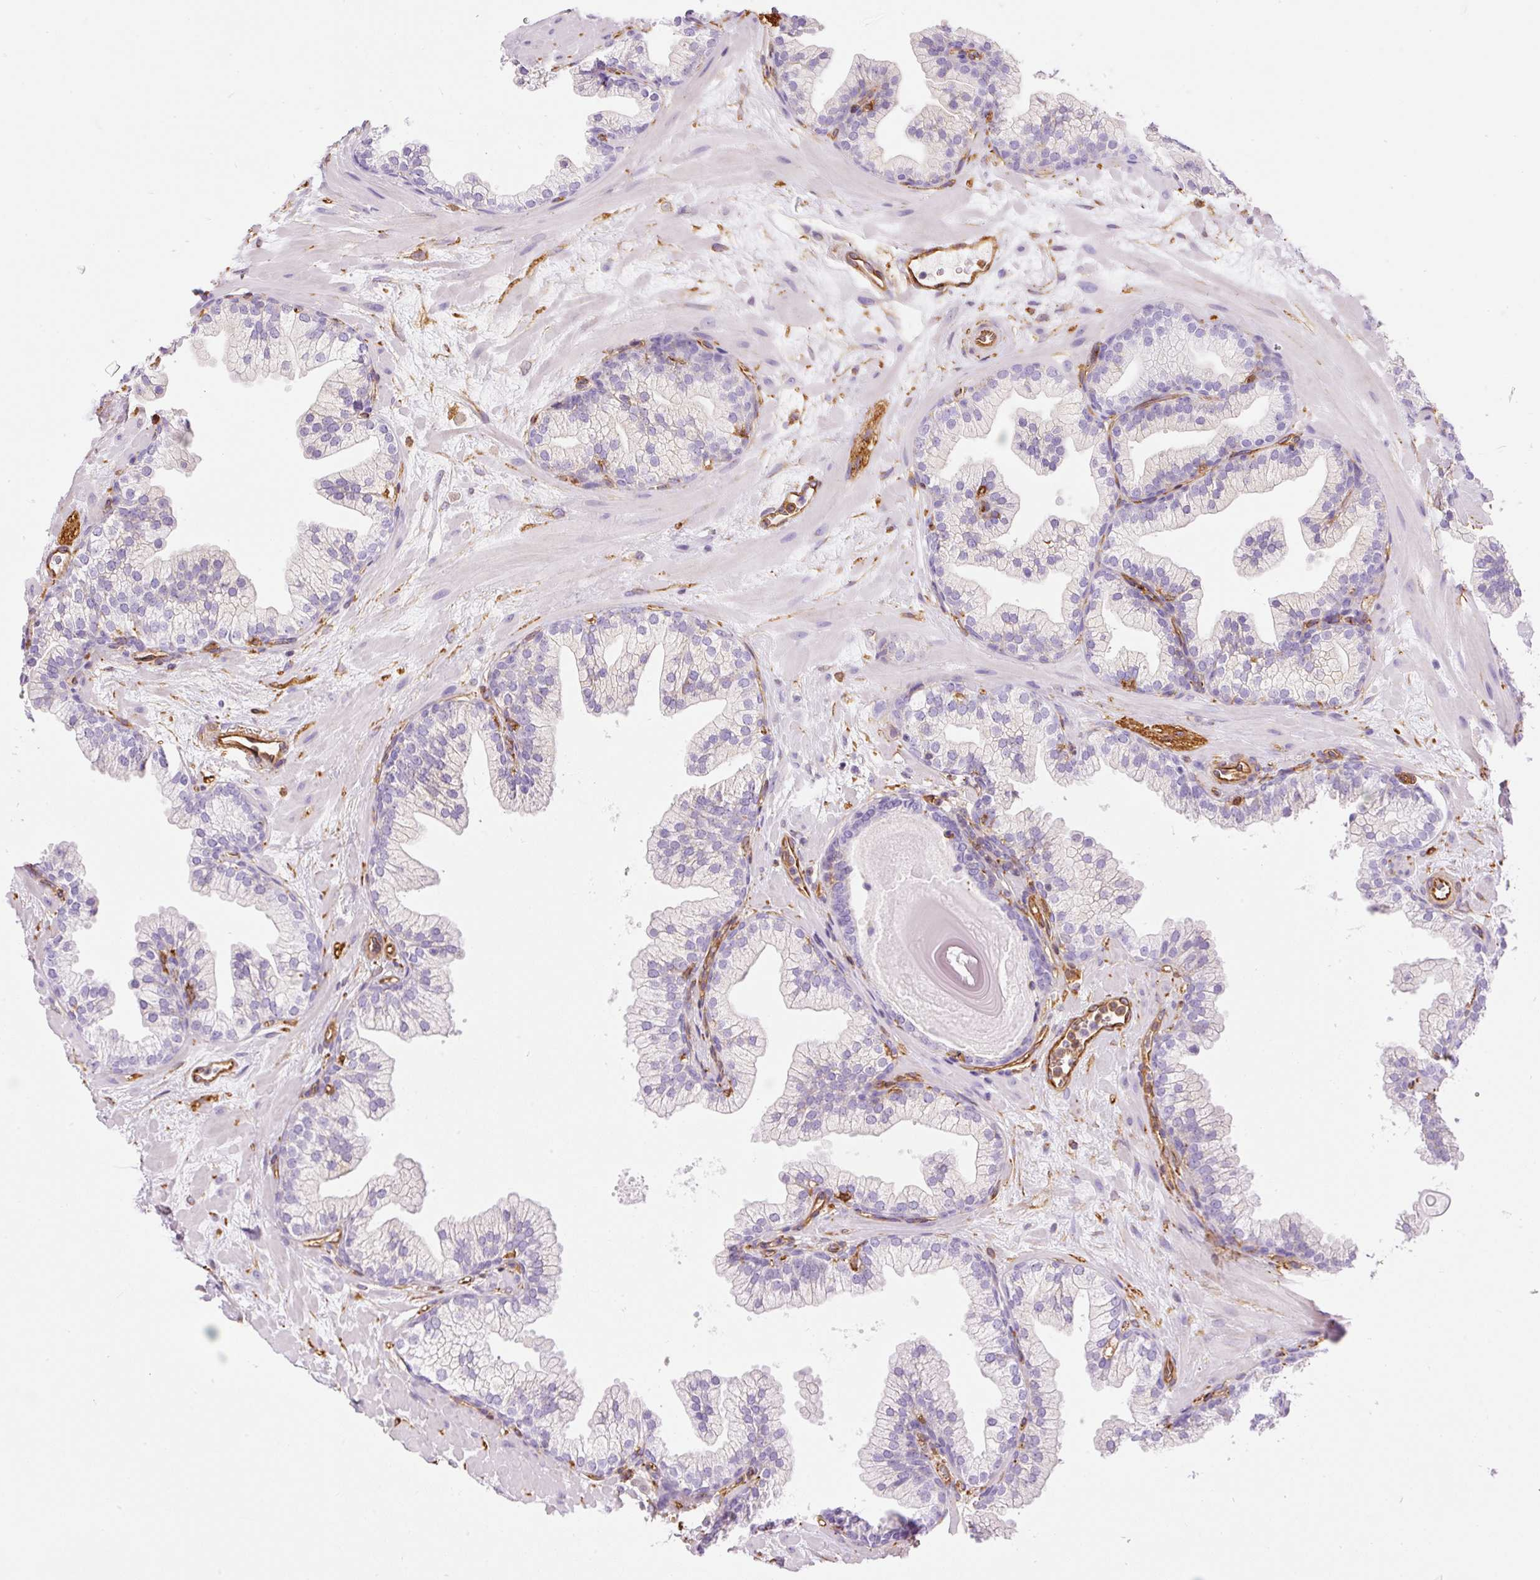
{"staining": {"intensity": "negative", "quantity": "none", "location": "none"}, "tissue": "prostate", "cell_type": "Glandular cells", "image_type": "normal", "snomed": [{"axis": "morphology", "description": "Normal tissue, NOS"}, {"axis": "topography", "description": "Prostate"}, {"axis": "topography", "description": "Peripheral nerve tissue"}], "caption": "Glandular cells are negative for brown protein staining in benign prostate. (DAB immunohistochemistry (IHC) with hematoxylin counter stain).", "gene": "ENSG00000249624", "patient": {"sex": "male", "age": 61}}